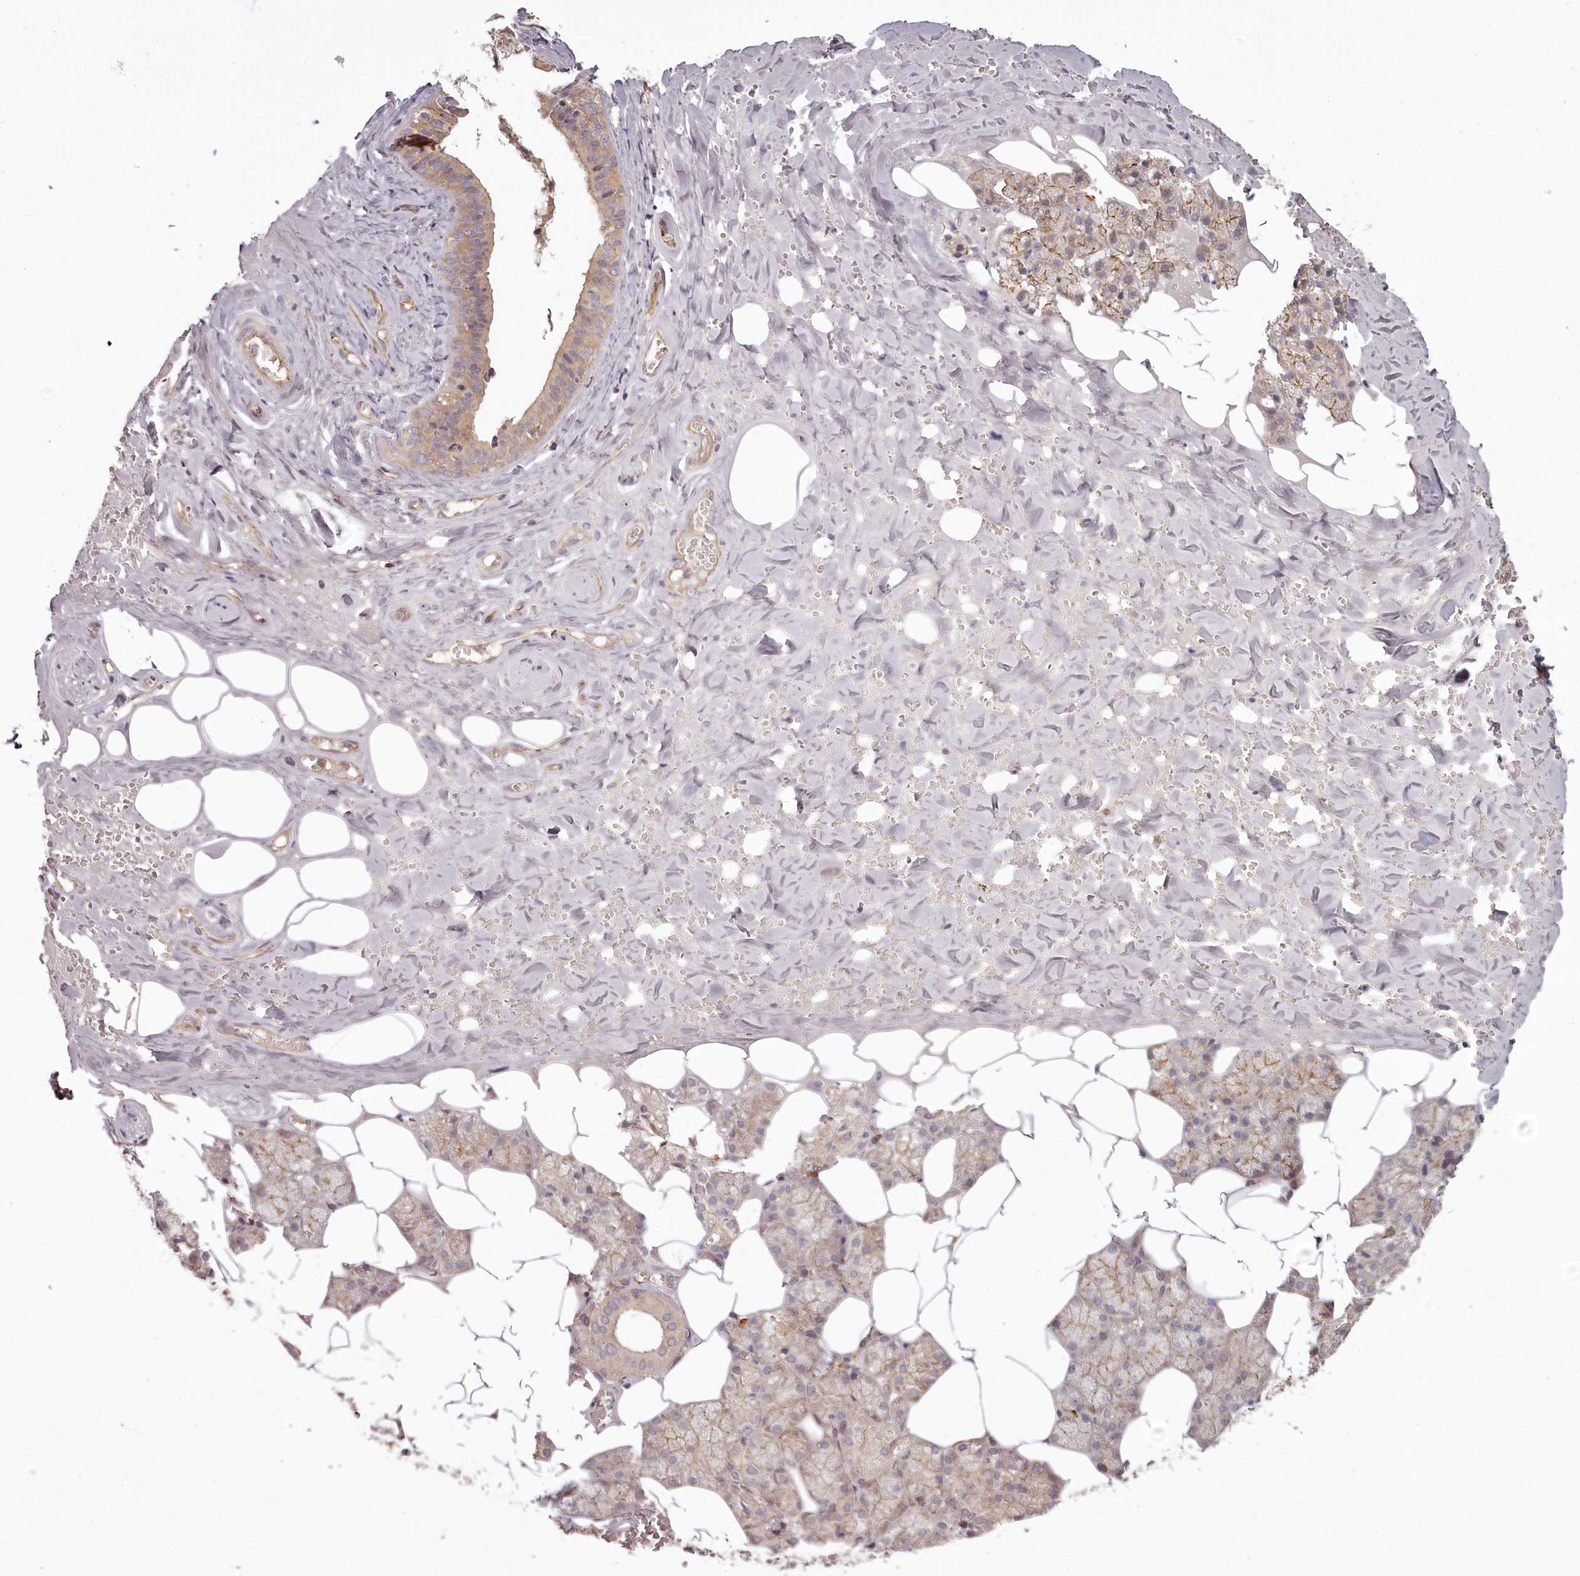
{"staining": {"intensity": "moderate", "quantity": "25%-75%", "location": "cytoplasmic/membranous"}, "tissue": "salivary gland", "cell_type": "Glandular cells", "image_type": "normal", "snomed": [{"axis": "morphology", "description": "Normal tissue, NOS"}, {"axis": "topography", "description": "Salivary gland"}], "caption": "Glandular cells exhibit medium levels of moderate cytoplasmic/membranous expression in about 25%-75% of cells in normal salivary gland. (Brightfield microscopy of DAB IHC at high magnification).", "gene": "TMIE", "patient": {"sex": "male", "age": 62}}